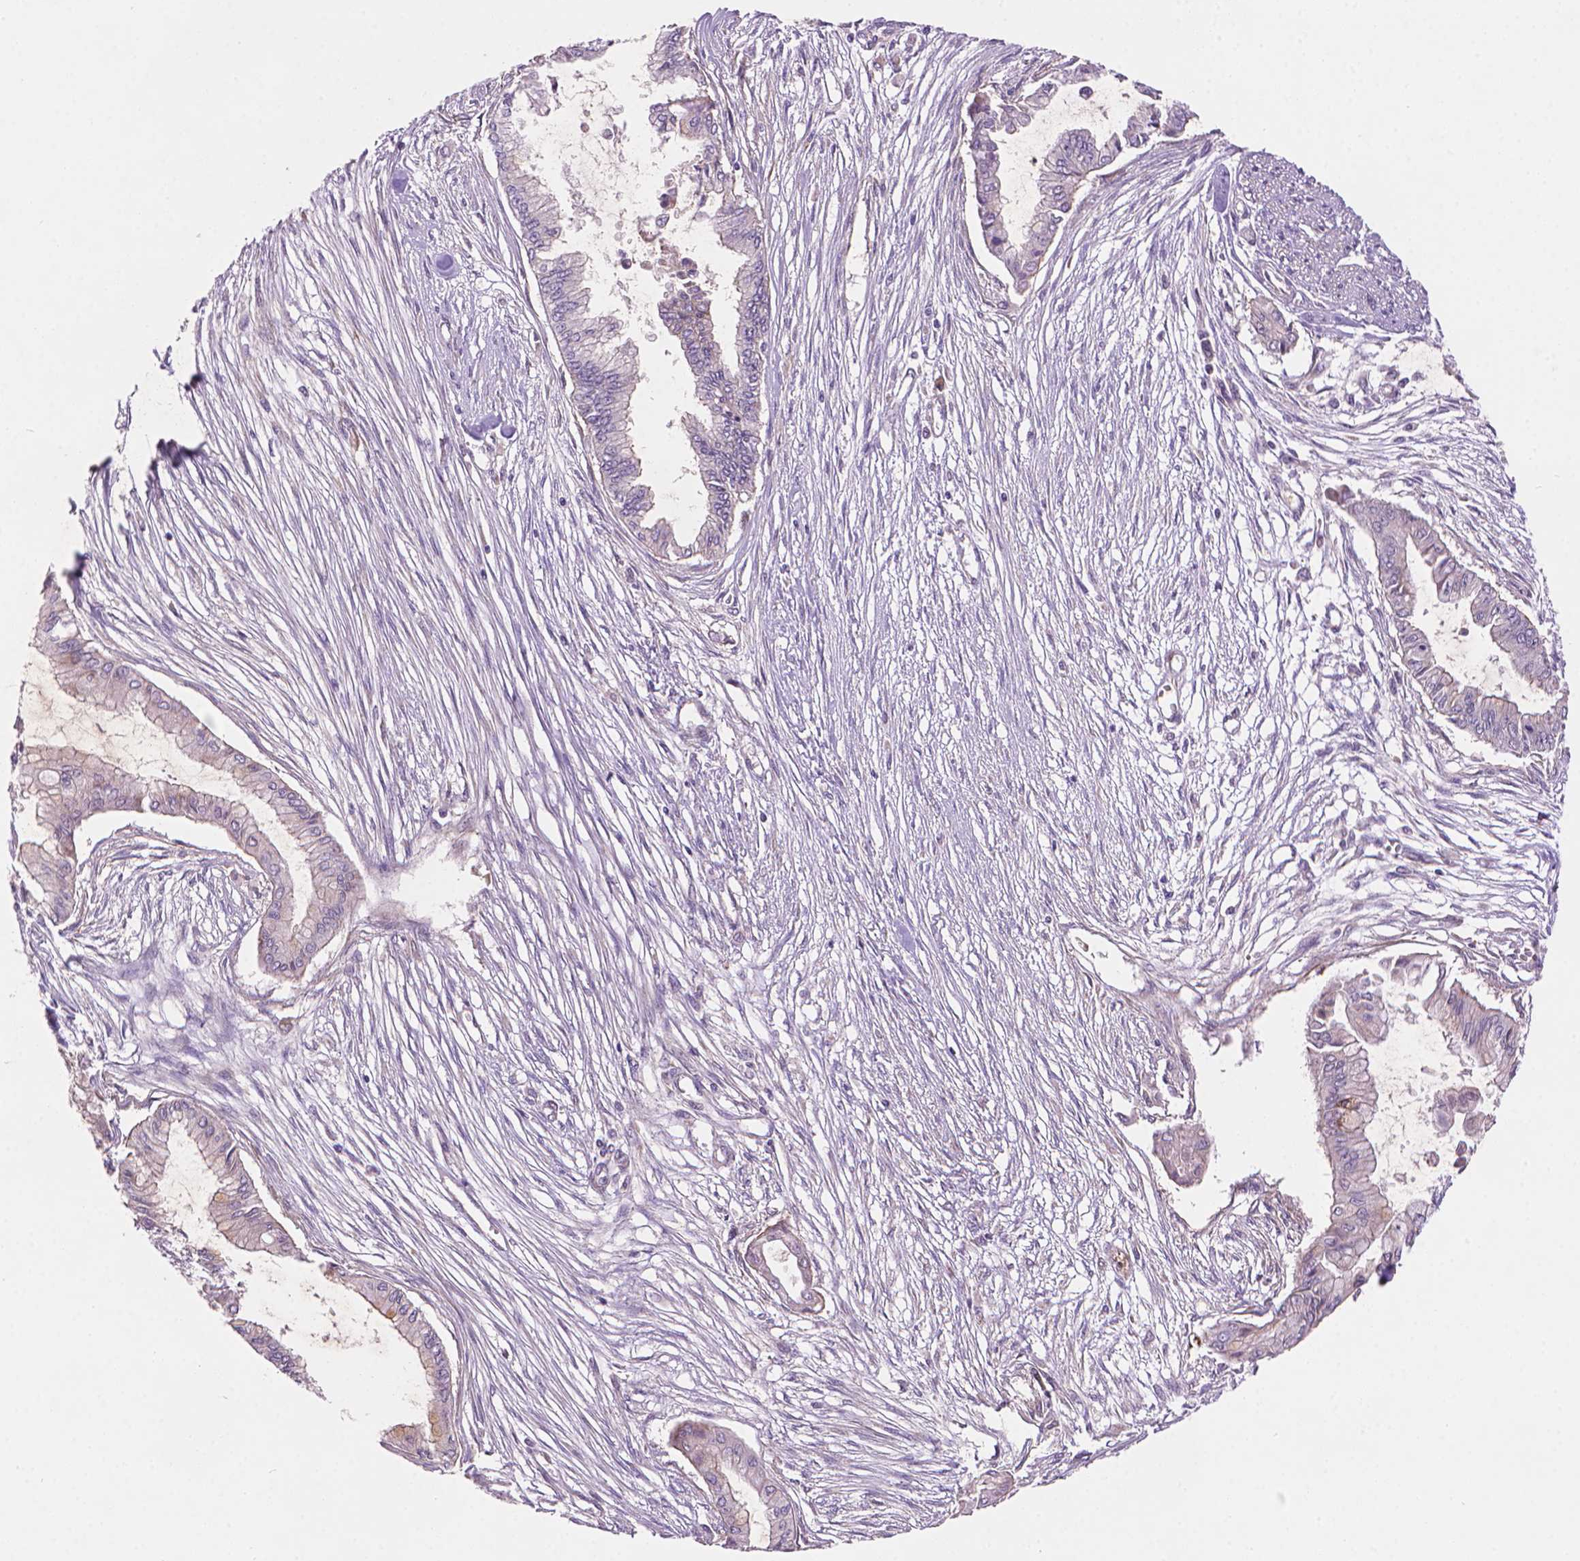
{"staining": {"intensity": "negative", "quantity": "none", "location": "none"}, "tissue": "pancreatic cancer", "cell_type": "Tumor cells", "image_type": "cancer", "snomed": [{"axis": "morphology", "description": "Adenocarcinoma, NOS"}, {"axis": "topography", "description": "Pancreas"}], "caption": "Photomicrograph shows no protein positivity in tumor cells of adenocarcinoma (pancreatic) tissue.", "gene": "AMMECR1", "patient": {"sex": "female", "age": 68}}